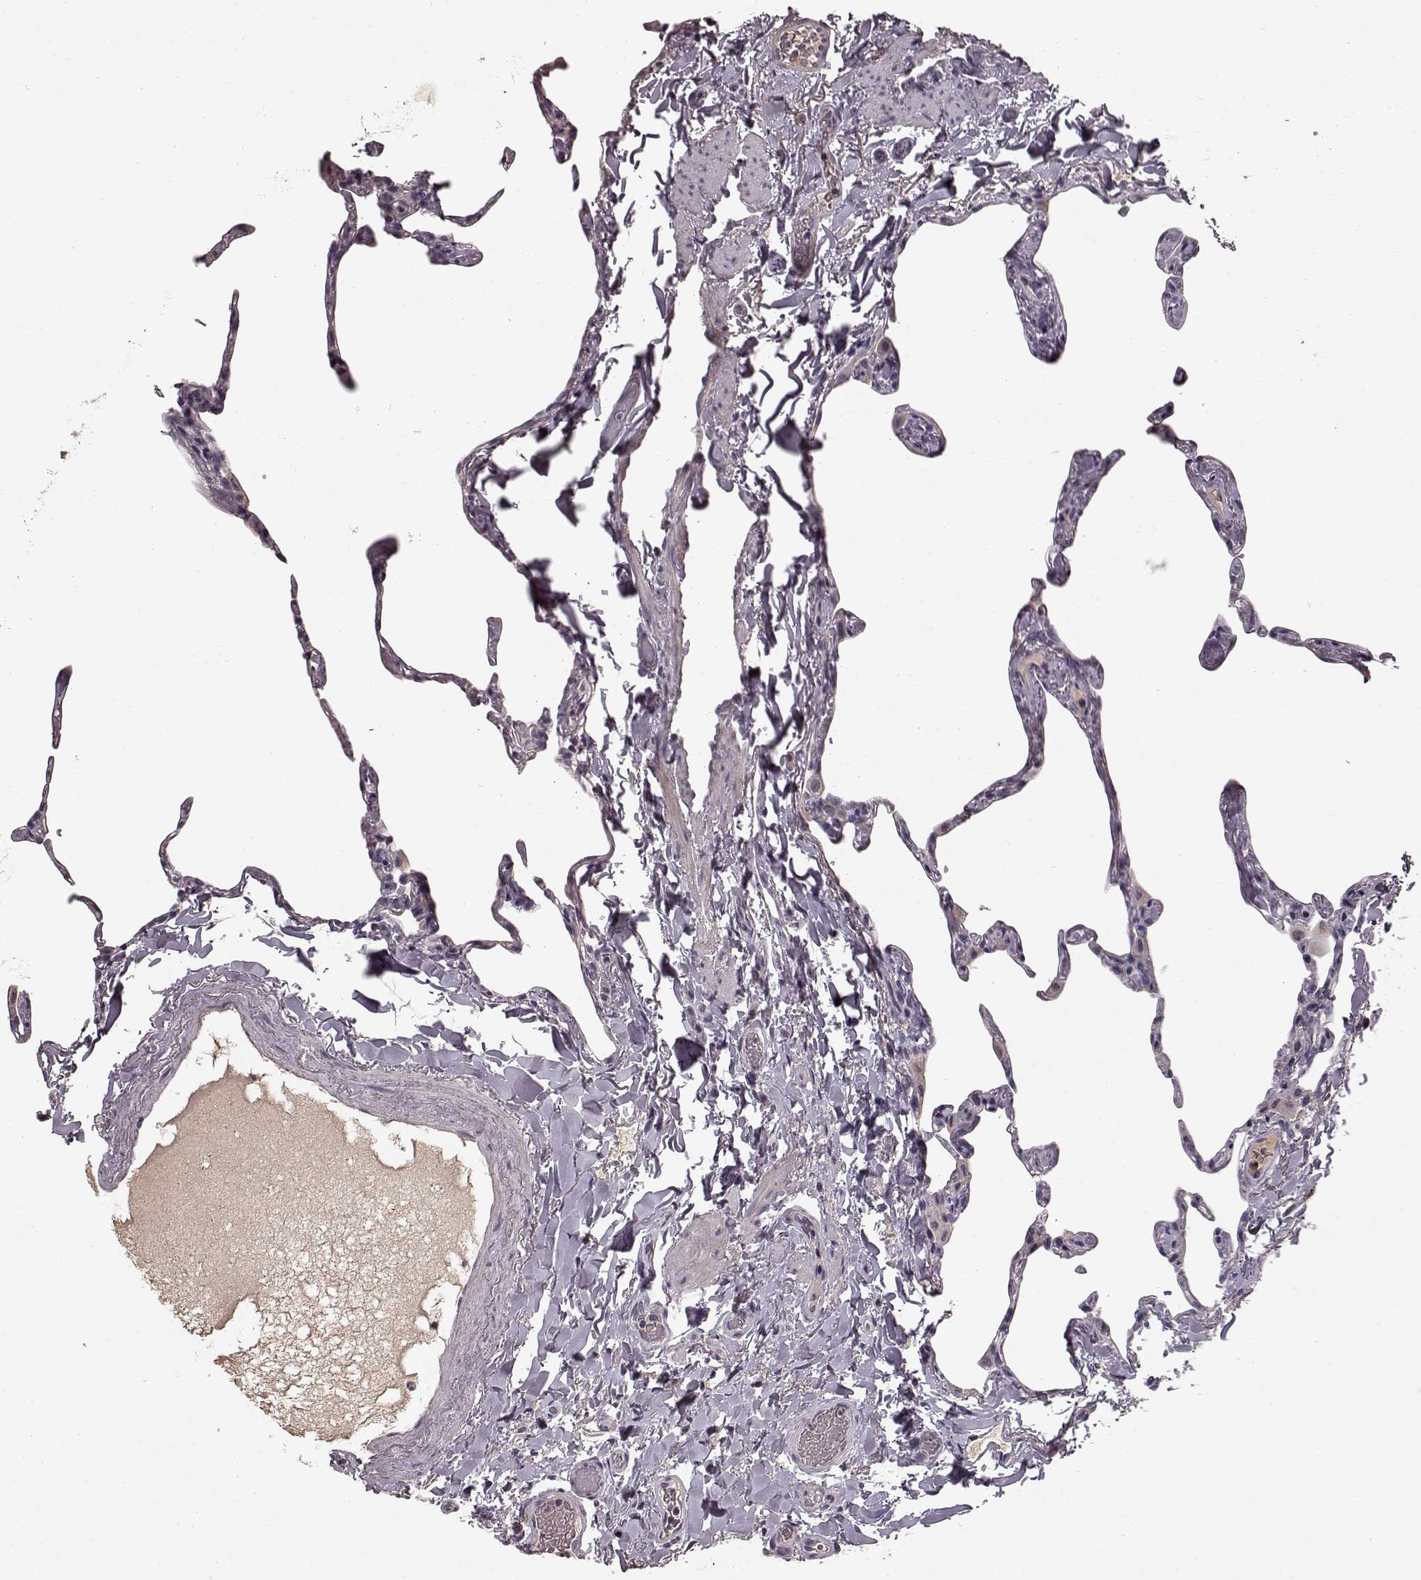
{"staining": {"intensity": "negative", "quantity": "none", "location": "none"}, "tissue": "lung", "cell_type": "Alveolar cells", "image_type": "normal", "snomed": [{"axis": "morphology", "description": "Normal tissue, NOS"}, {"axis": "topography", "description": "Lung"}], "caption": "IHC of unremarkable human lung shows no expression in alveolar cells.", "gene": "SLC22A18", "patient": {"sex": "male", "age": 65}}